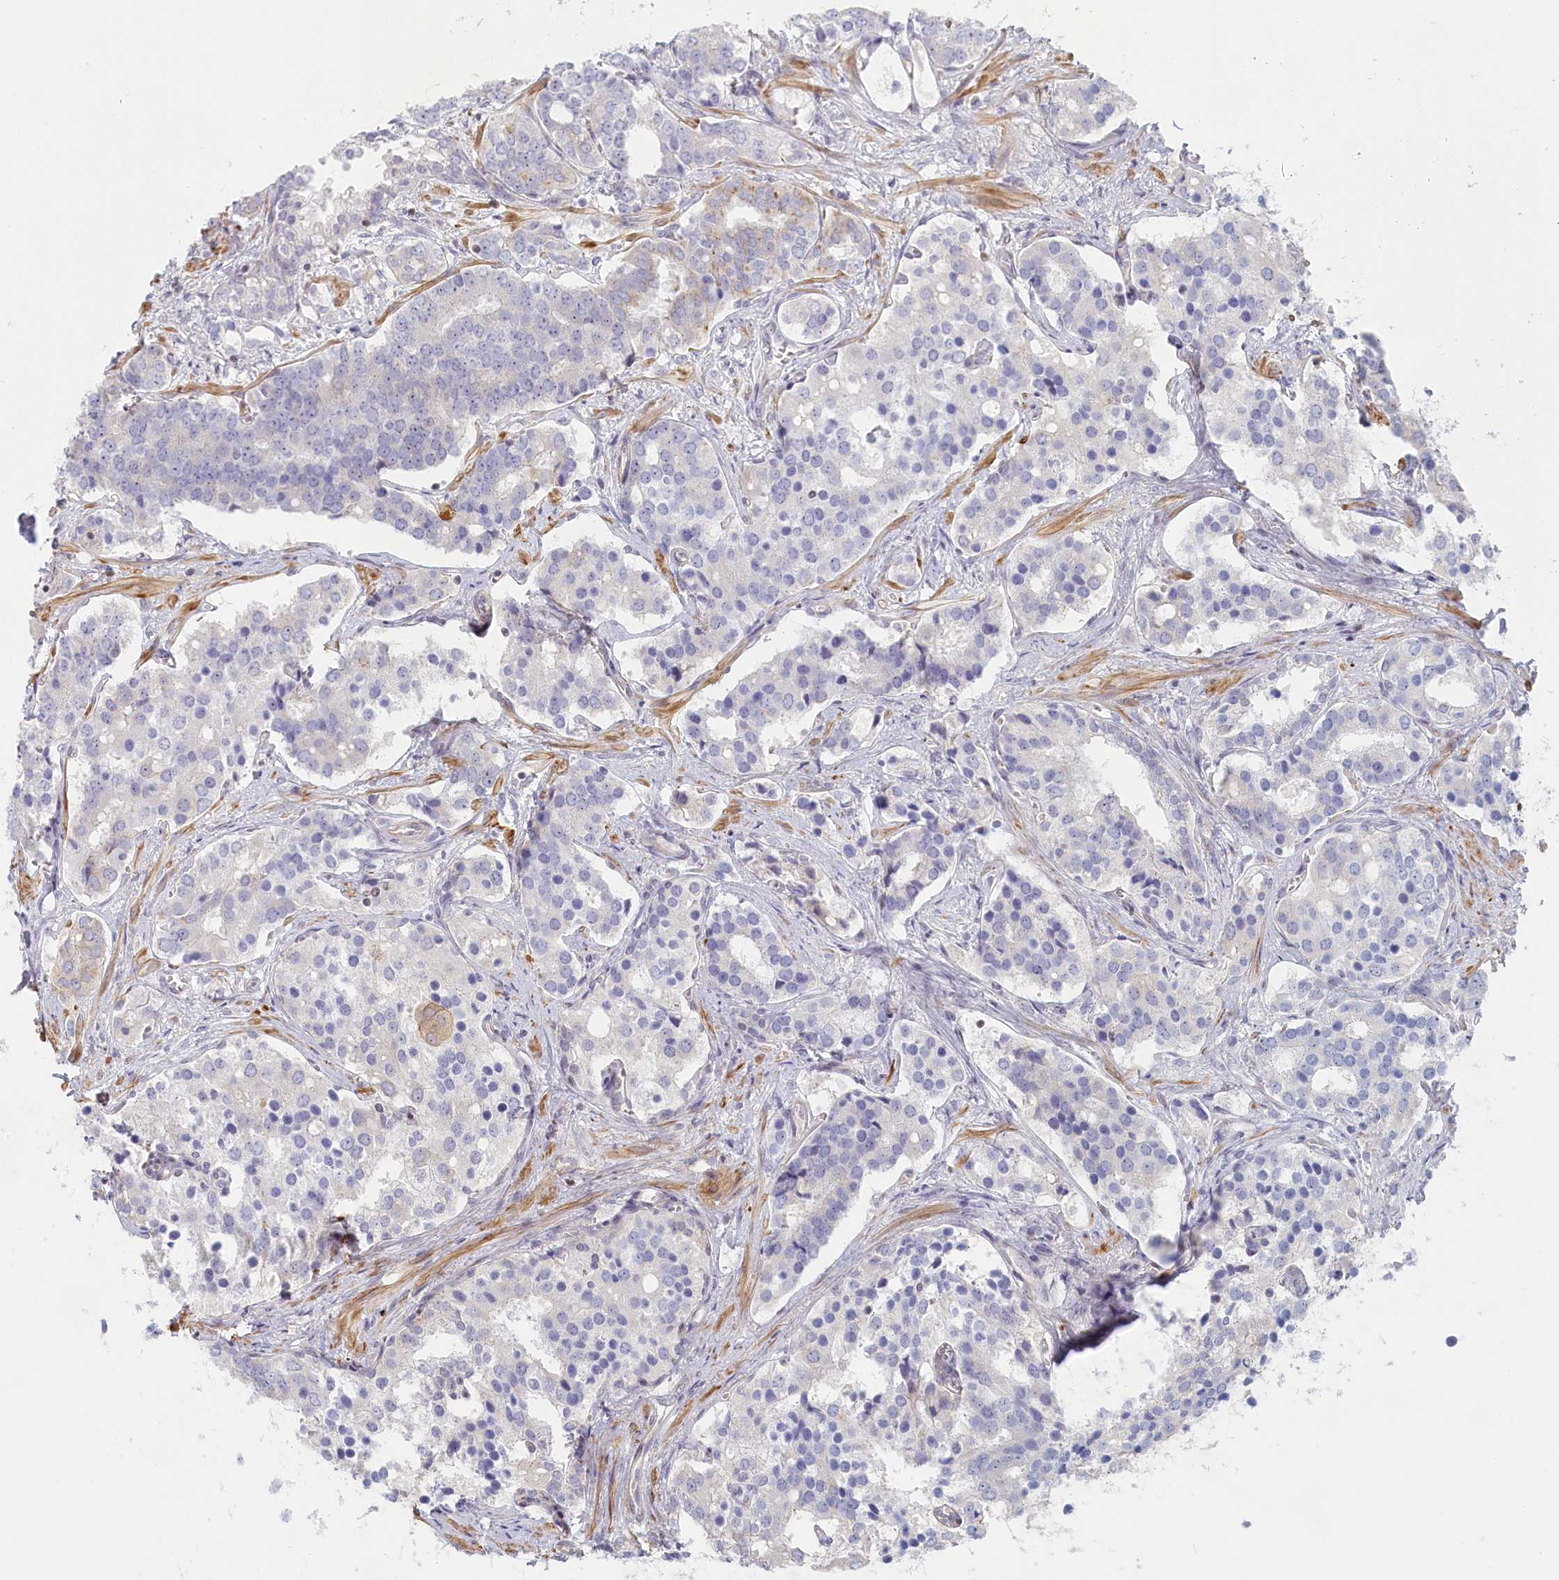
{"staining": {"intensity": "negative", "quantity": "none", "location": "none"}, "tissue": "prostate cancer", "cell_type": "Tumor cells", "image_type": "cancer", "snomed": [{"axis": "morphology", "description": "Adenocarcinoma, High grade"}, {"axis": "topography", "description": "Prostate"}], "caption": "Immunohistochemical staining of human prostate cancer reveals no significant positivity in tumor cells.", "gene": "INTS4", "patient": {"sex": "male", "age": 67}}